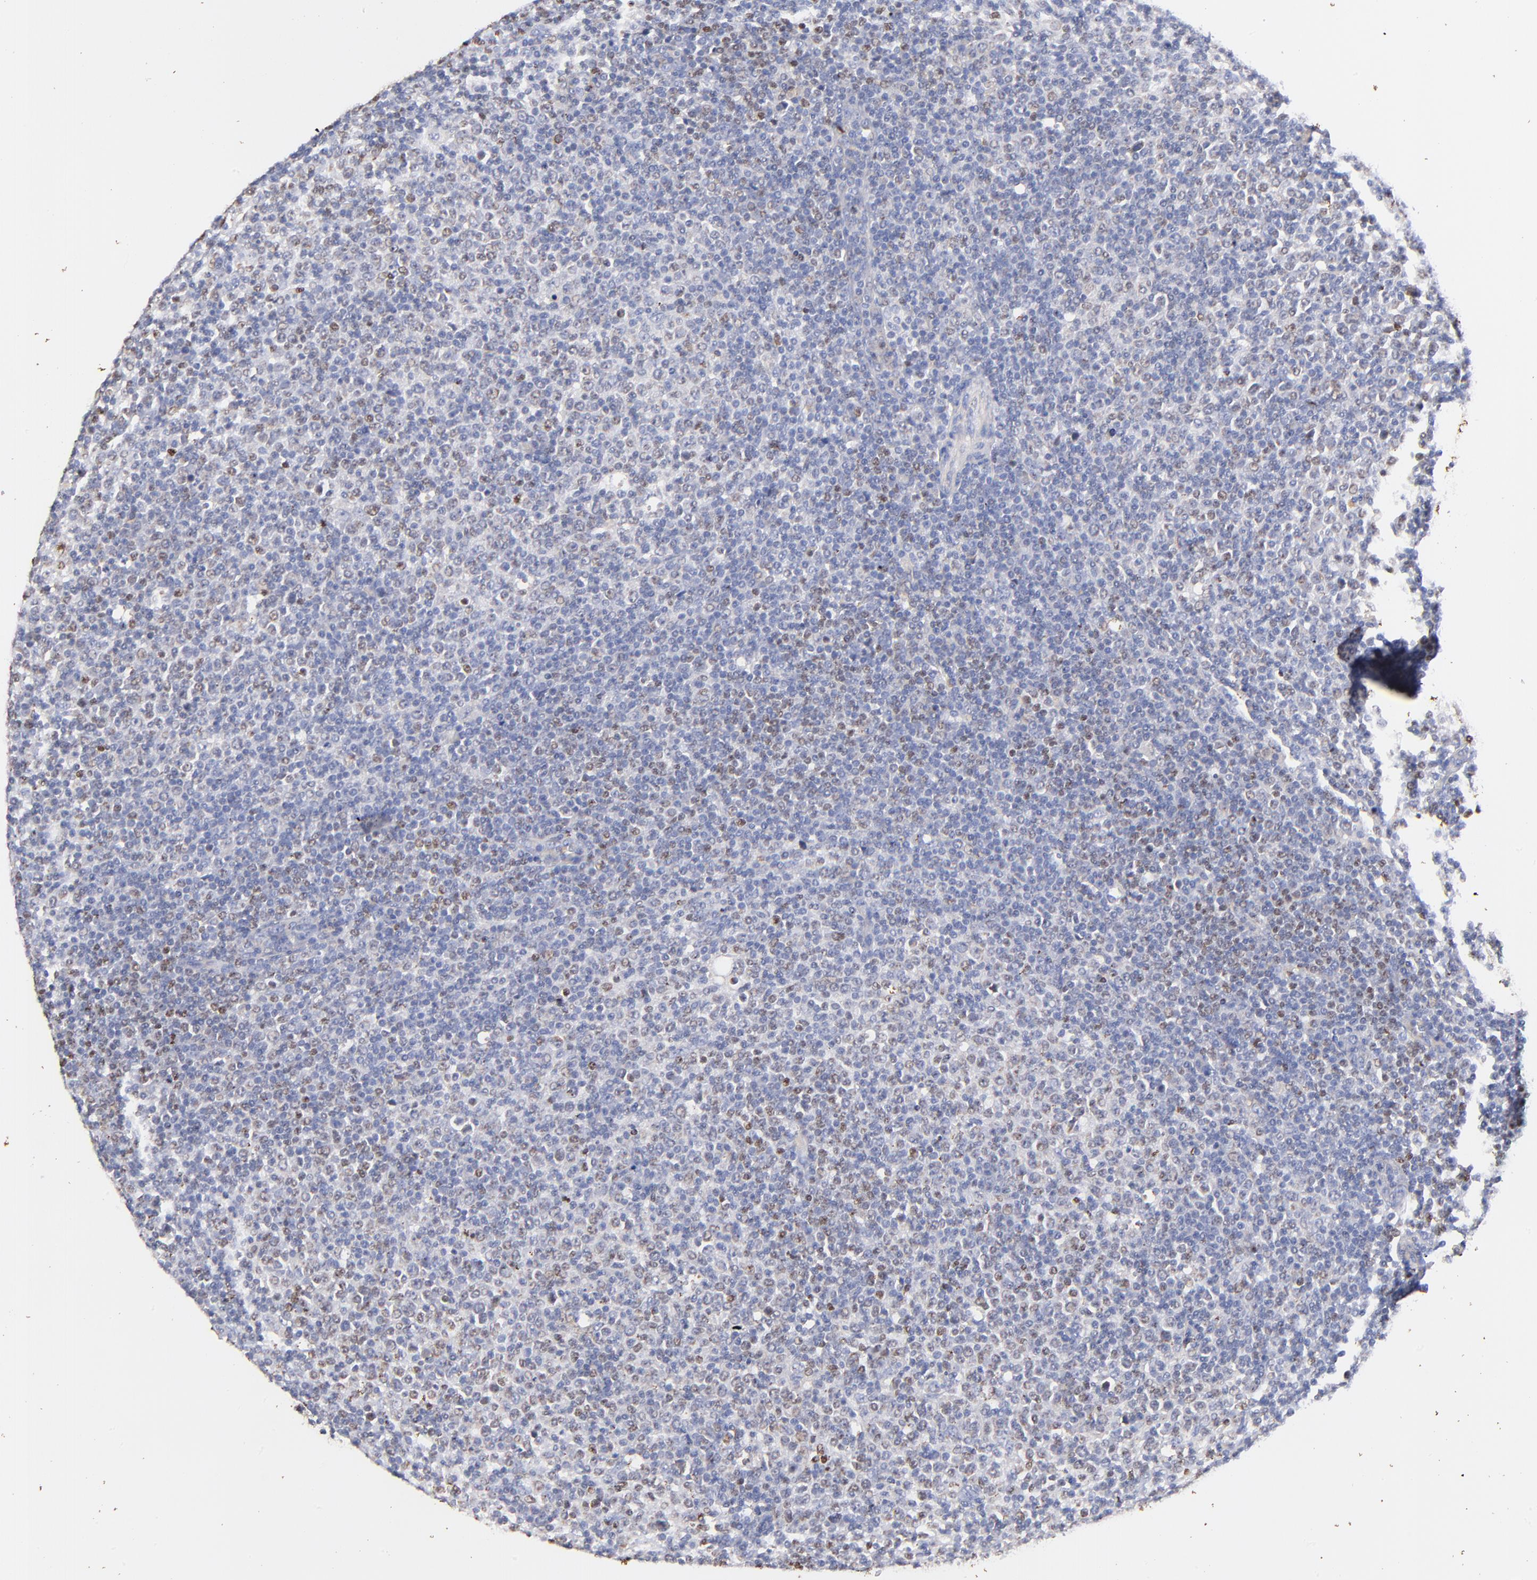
{"staining": {"intensity": "weak", "quantity": "25%-75%", "location": "nuclear"}, "tissue": "lymphoma", "cell_type": "Tumor cells", "image_type": "cancer", "snomed": [{"axis": "morphology", "description": "Malignant lymphoma, non-Hodgkin's type, Low grade"}, {"axis": "topography", "description": "Lymph node"}], "caption": "Immunohistochemical staining of lymphoma reveals low levels of weak nuclear protein expression in about 25%-75% of tumor cells.", "gene": "IGLV7-43", "patient": {"sex": "male", "age": 70}}